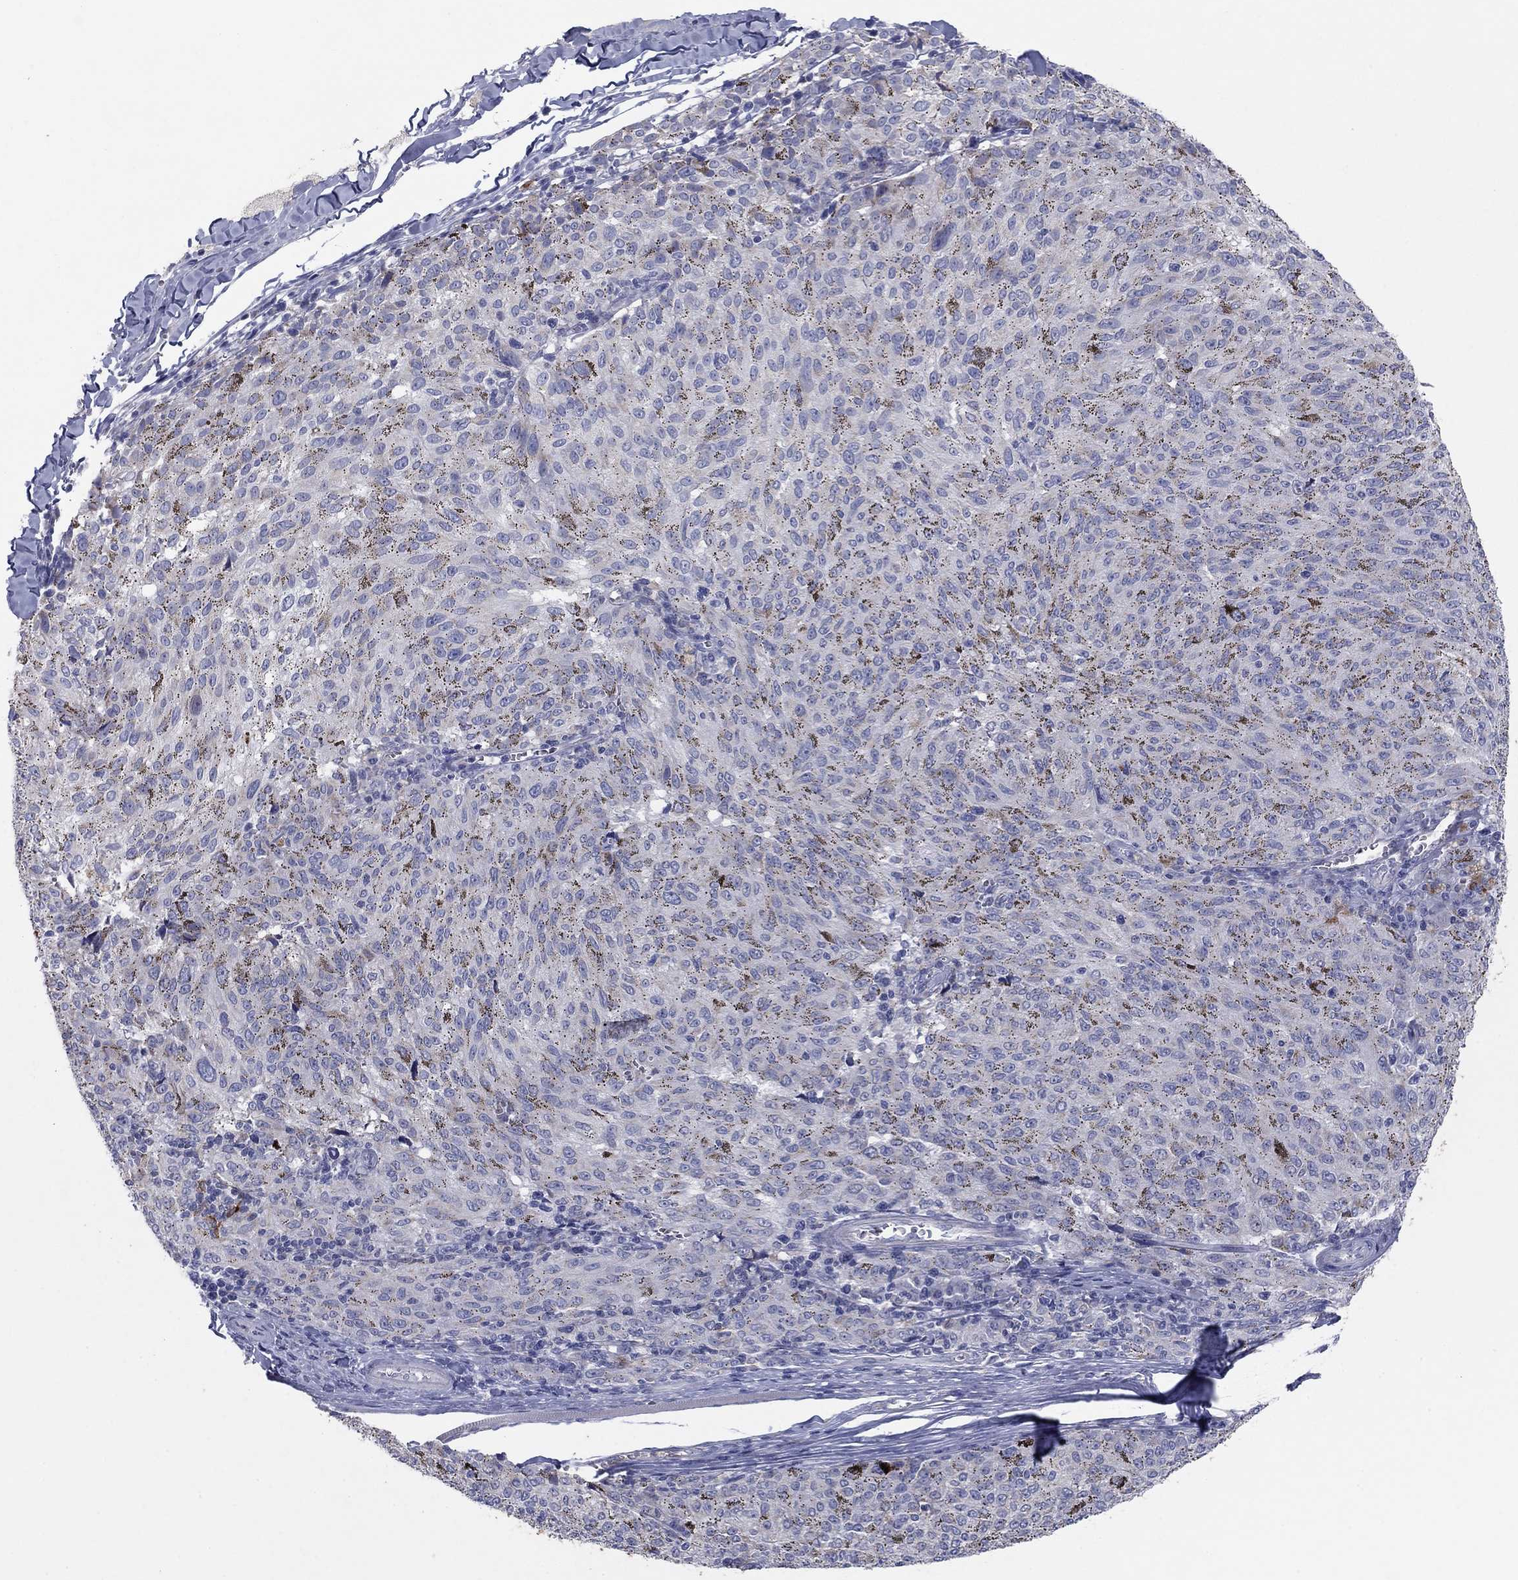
{"staining": {"intensity": "negative", "quantity": "none", "location": "none"}, "tissue": "melanoma", "cell_type": "Tumor cells", "image_type": "cancer", "snomed": [{"axis": "morphology", "description": "Malignant melanoma, NOS"}, {"axis": "topography", "description": "Skin"}], "caption": "An immunohistochemistry image of malignant melanoma is shown. There is no staining in tumor cells of malignant melanoma. Nuclei are stained in blue.", "gene": "PTGDS", "patient": {"sex": "female", "age": 72}}